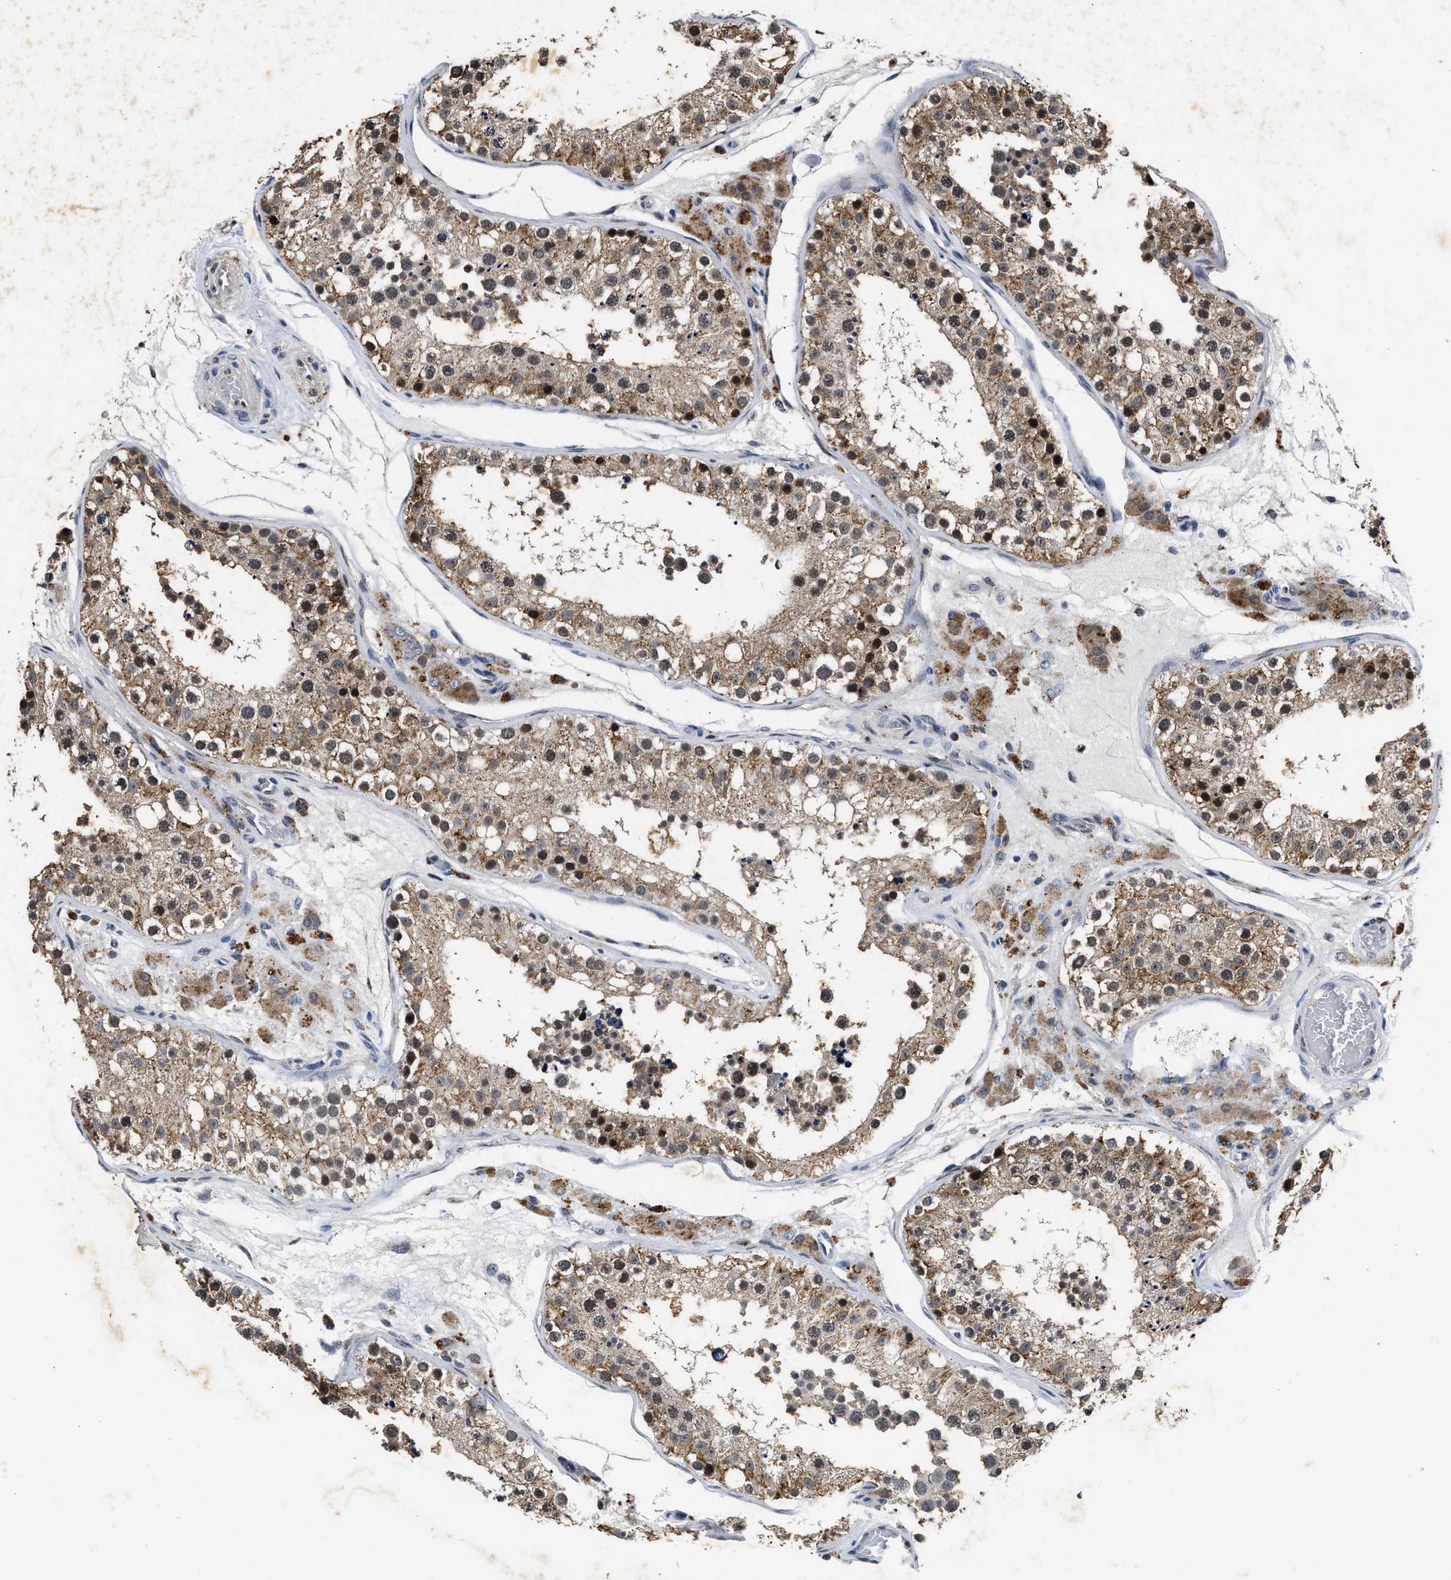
{"staining": {"intensity": "weak", "quantity": "25%-75%", "location": "cytoplasmic/membranous,nuclear"}, "tissue": "testis", "cell_type": "Cells in seminiferous ducts", "image_type": "normal", "snomed": [{"axis": "morphology", "description": "Normal tissue, NOS"}, {"axis": "topography", "description": "Testis"}], "caption": "Testis stained for a protein shows weak cytoplasmic/membranous,nuclear positivity in cells in seminiferous ducts. (brown staining indicates protein expression, while blue staining denotes nuclei).", "gene": "ACOX1", "patient": {"sex": "male", "age": 26}}